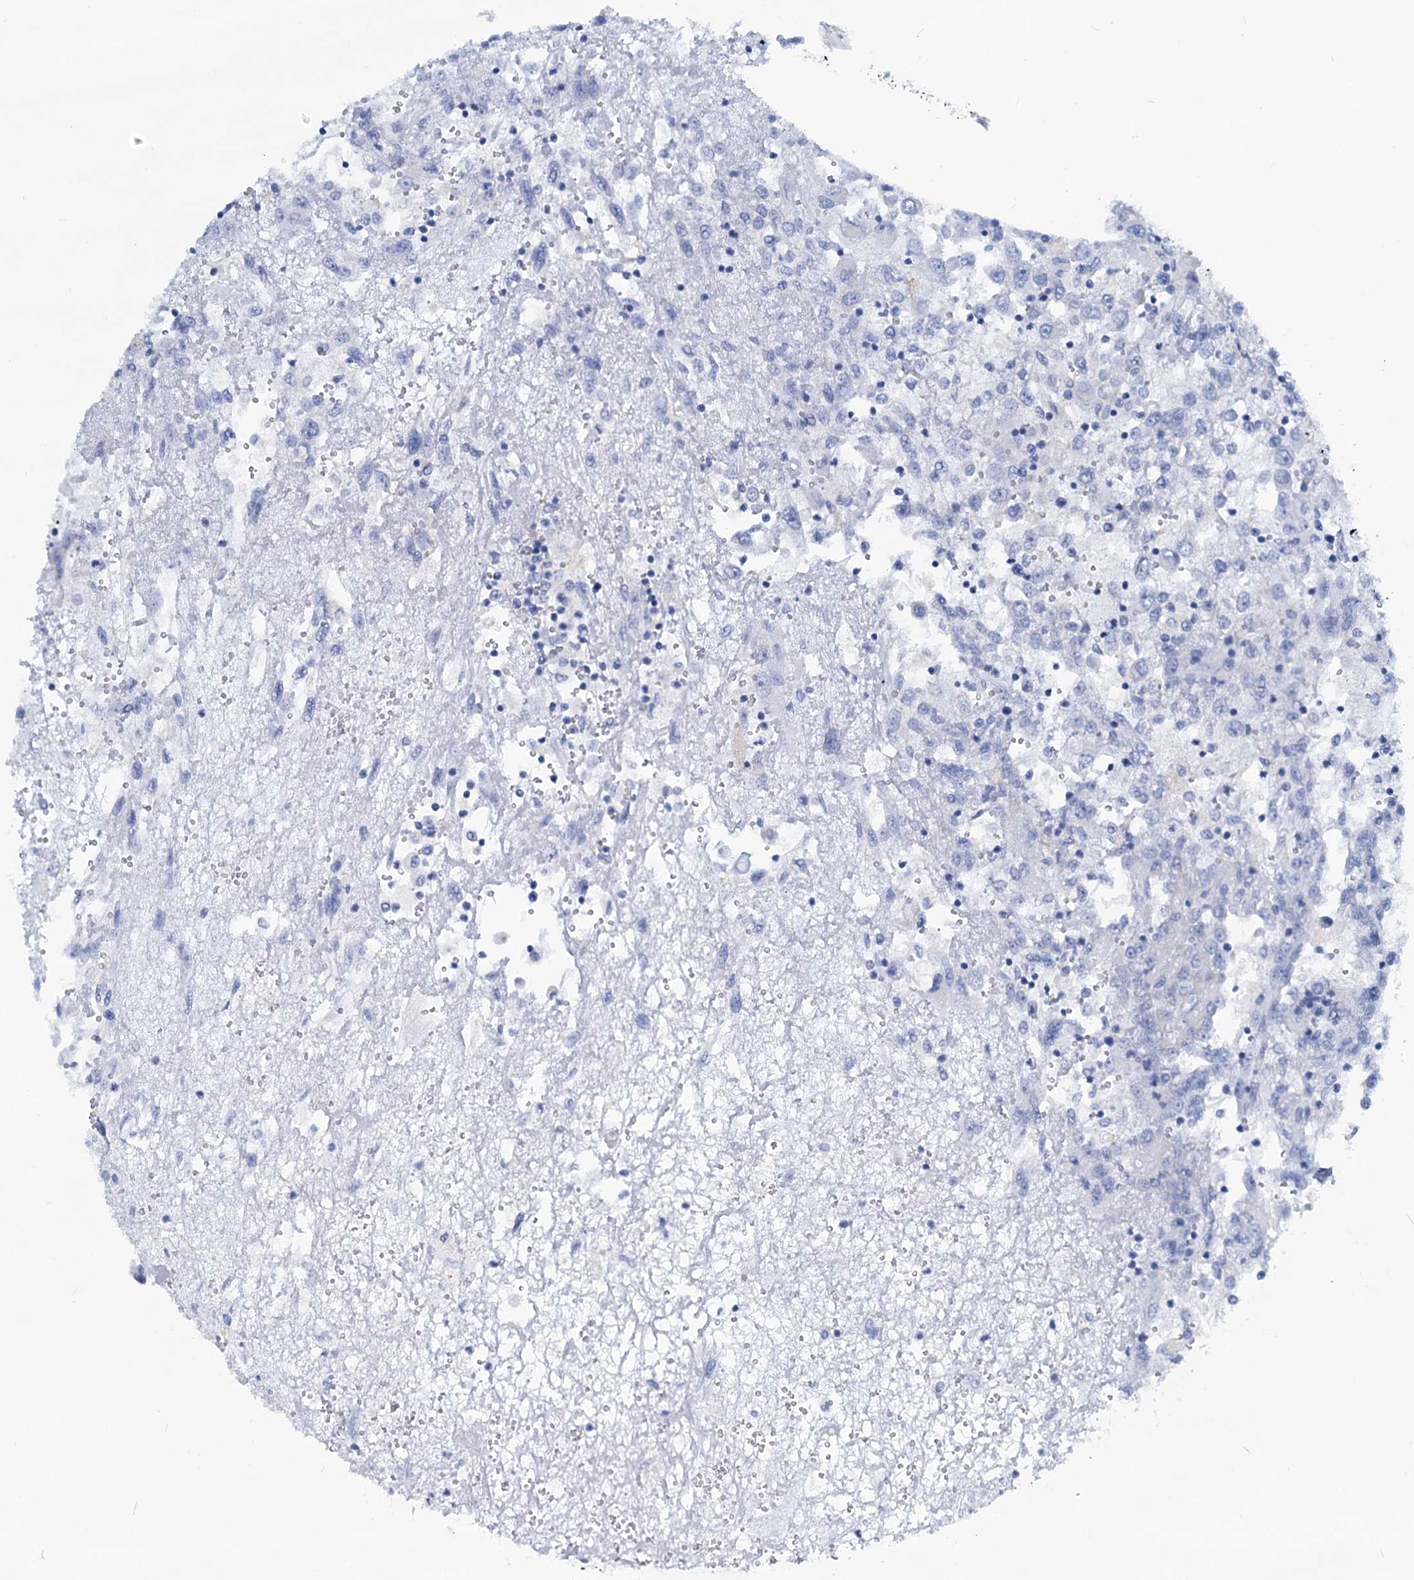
{"staining": {"intensity": "negative", "quantity": "none", "location": "none"}, "tissue": "renal cancer", "cell_type": "Tumor cells", "image_type": "cancer", "snomed": [{"axis": "morphology", "description": "Adenocarcinoma, NOS"}, {"axis": "topography", "description": "Kidney"}], "caption": "There is no significant positivity in tumor cells of renal cancer.", "gene": "SLC1A3", "patient": {"sex": "female", "age": 52}}